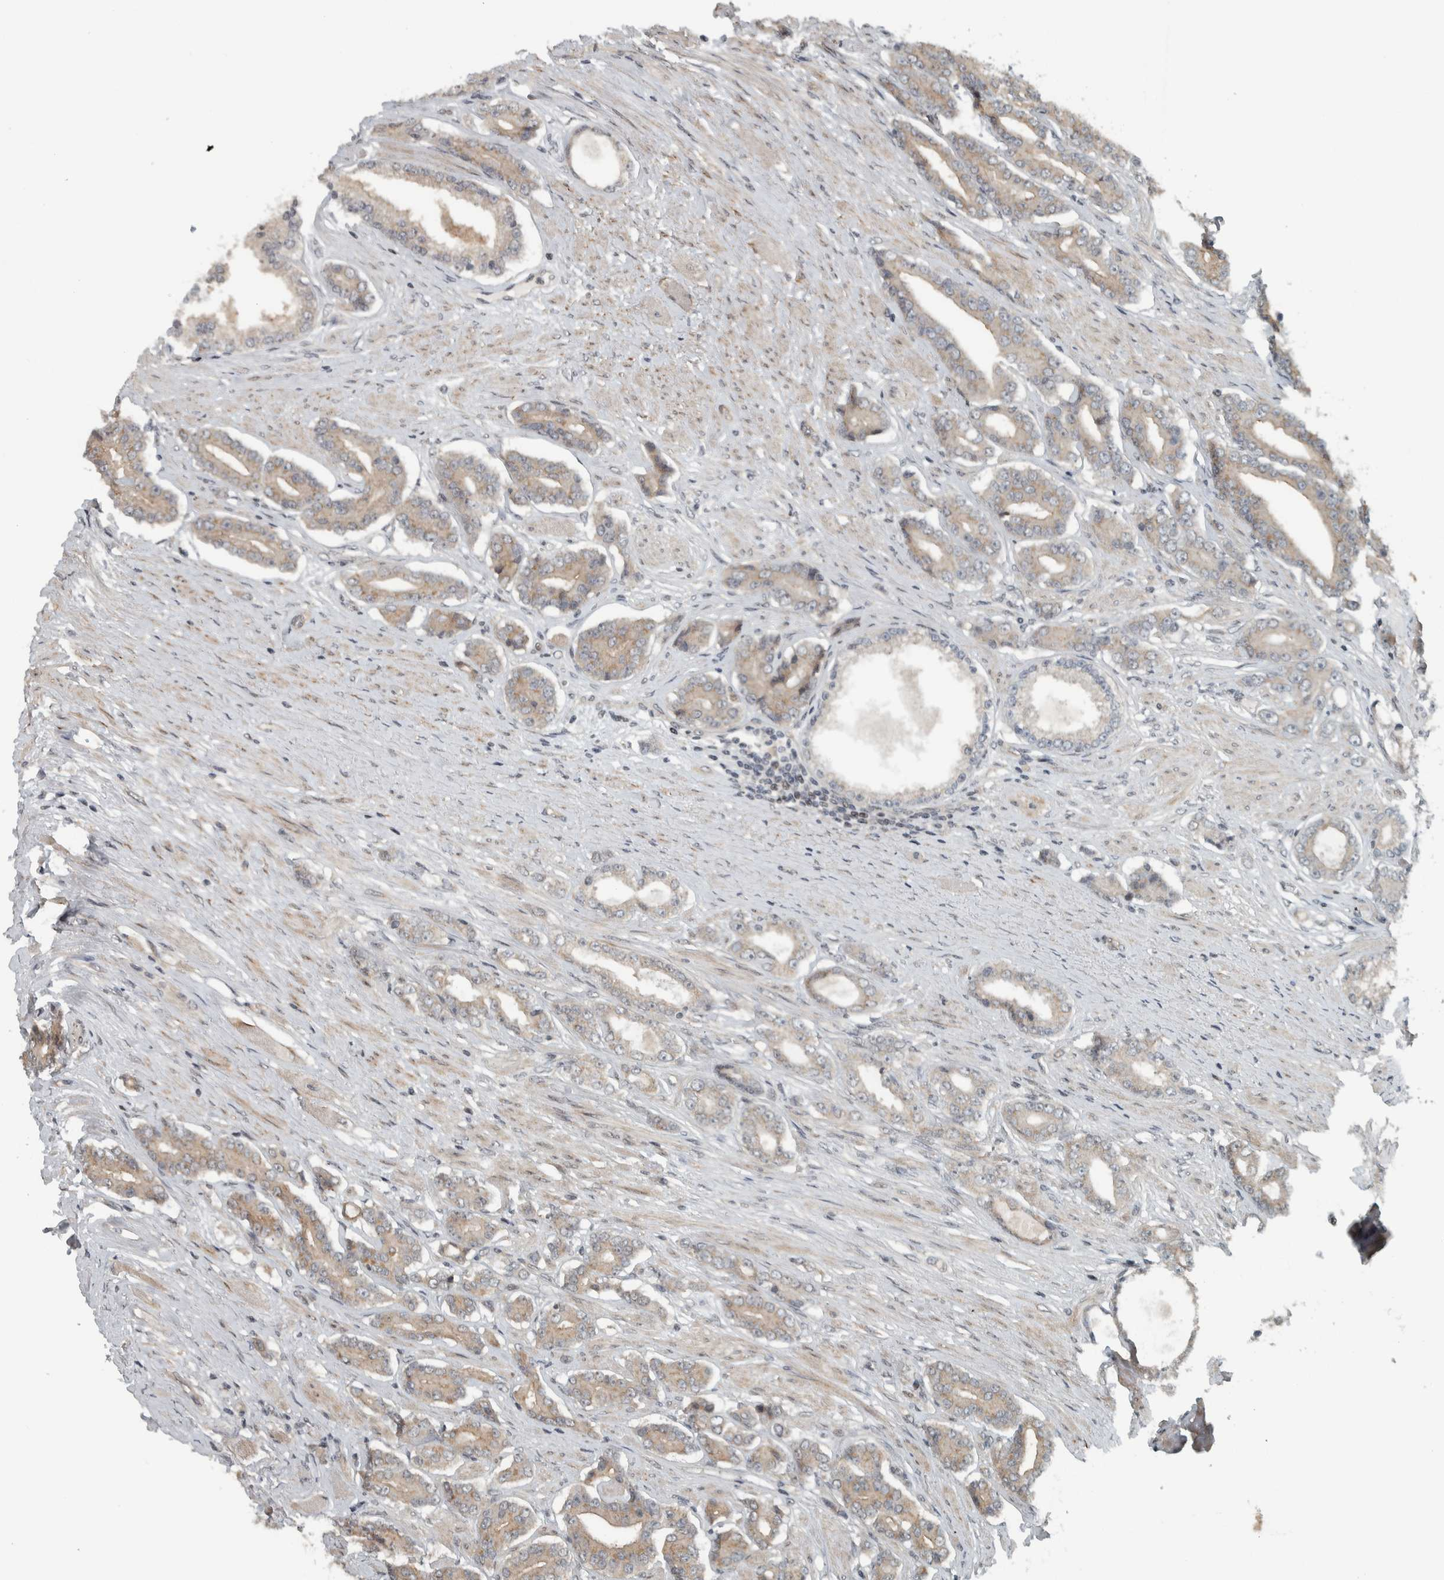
{"staining": {"intensity": "weak", "quantity": ">75%", "location": "cytoplasmic/membranous"}, "tissue": "prostate cancer", "cell_type": "Tumor cells", "image_type": "cancer", "snomed": [{"axis": "morphology", "description": "Adenocarcinoma, High grade"}, {"axis": "topography", "description": "Prostate"}], "caption": "Immunohistochemistry (IHC) (DAB (3,3'-diaminobenzidine)) staining of prostate high-grade adenocarcinoma shows weak cytoplasmic/membranous protein positivity in about >75% of tumor cells.", "gene": "NAPG", "patient": {"sex": "male", "age": 71}}